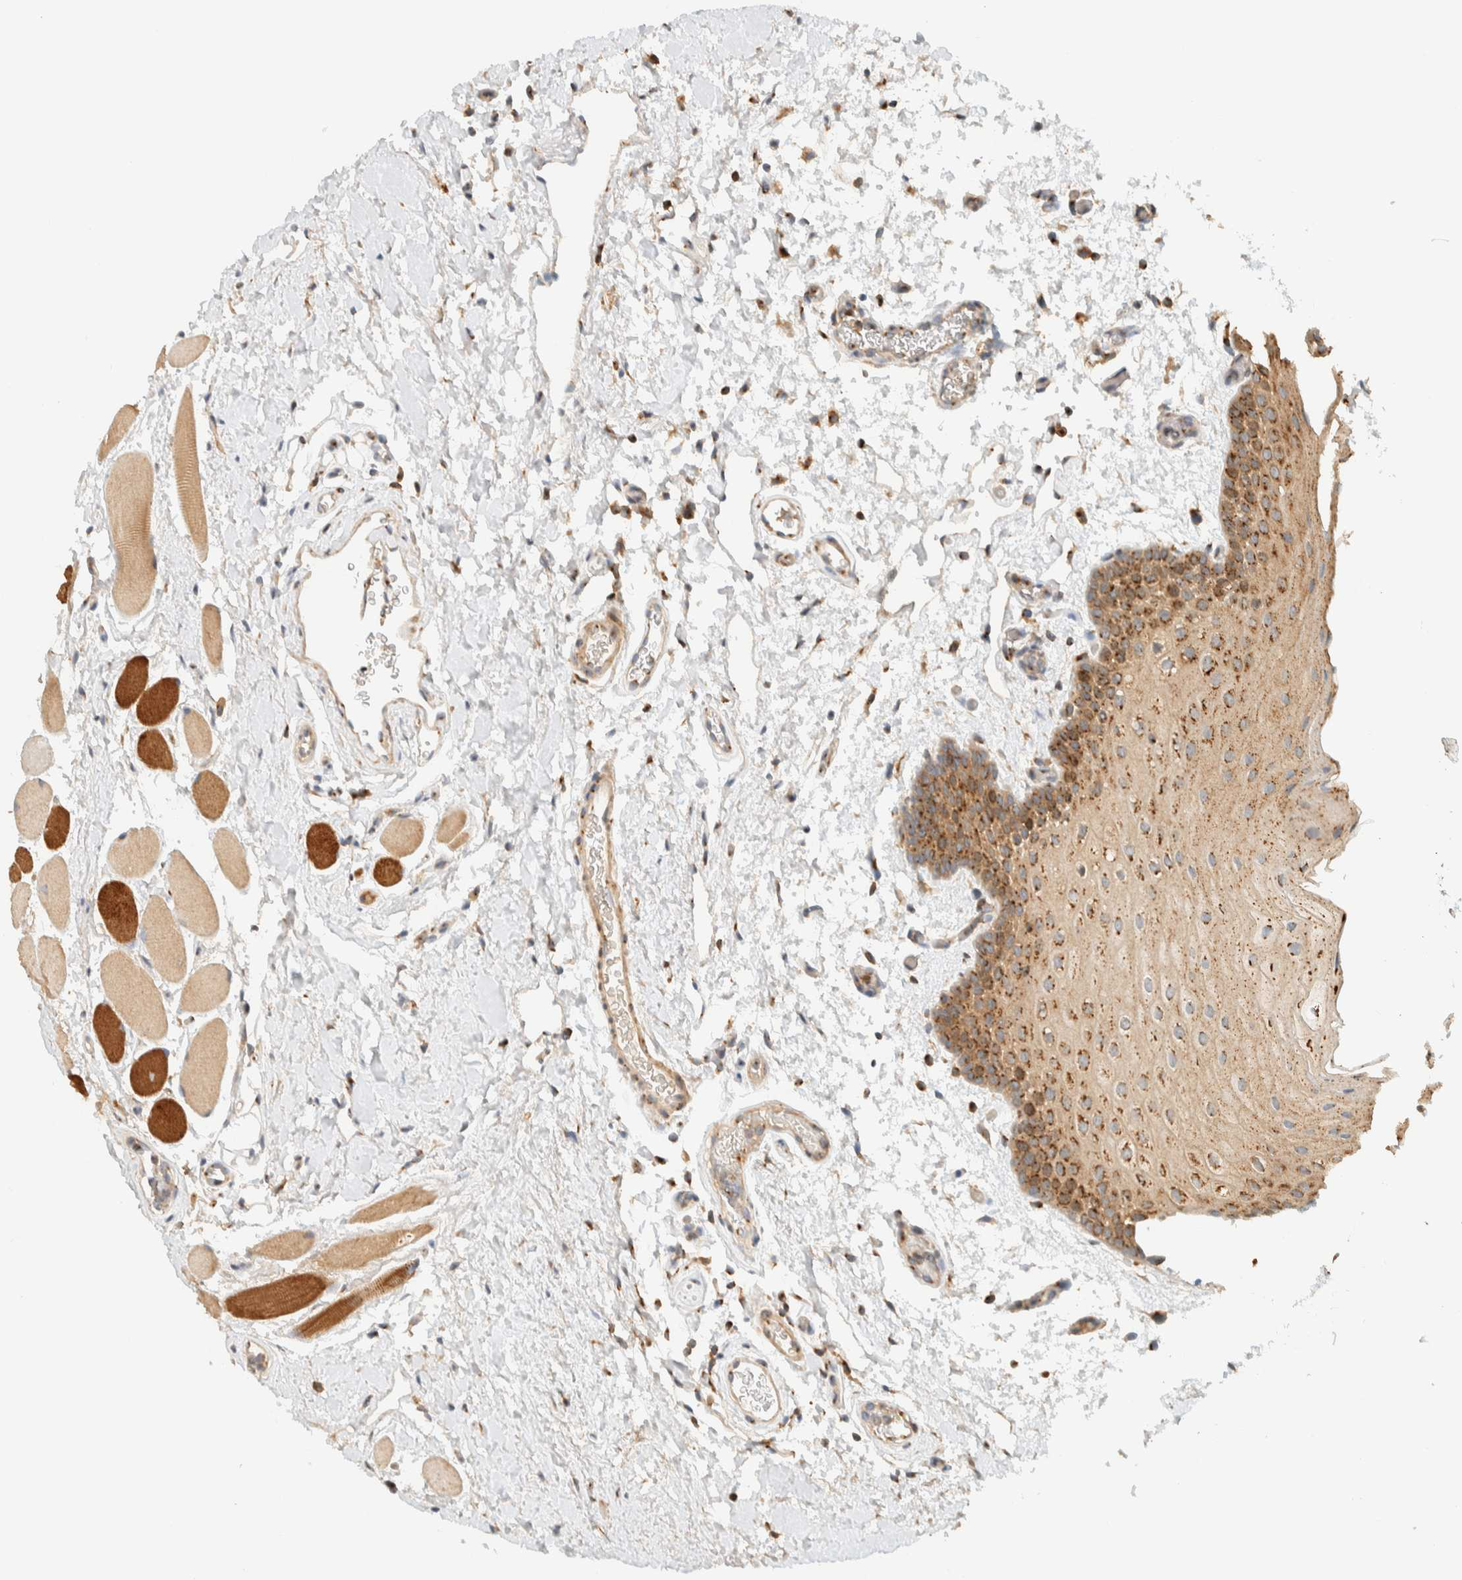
{"staining": {"intensity": "moderate", "quantity": "<25%", "location": "cytoplasmic/membranous"}, "tissue": "oral mucosa", "cell_type": "Squamous epithelial cells", "image_type": "normal", "snomed": [{"axis": "morphology", "description": "Normal tissue, NOS"}, {"axis": "topography", "description": "Oral tissue"}], "caption": "IHC staining of benign oral mucosa, which shows low levels of moderate cytoplasmic/membranous positivity in approximately <25% of squamous epithelial cells indicating moderate cytoplasmic/membranous protein positivity. The staining was performed using DAB (brown) for protein detection and nuclei were counterstained in hematoxylin (blue).", "gene": "ARFGEF1", "patient": {"sex": "male", "age": 62}}